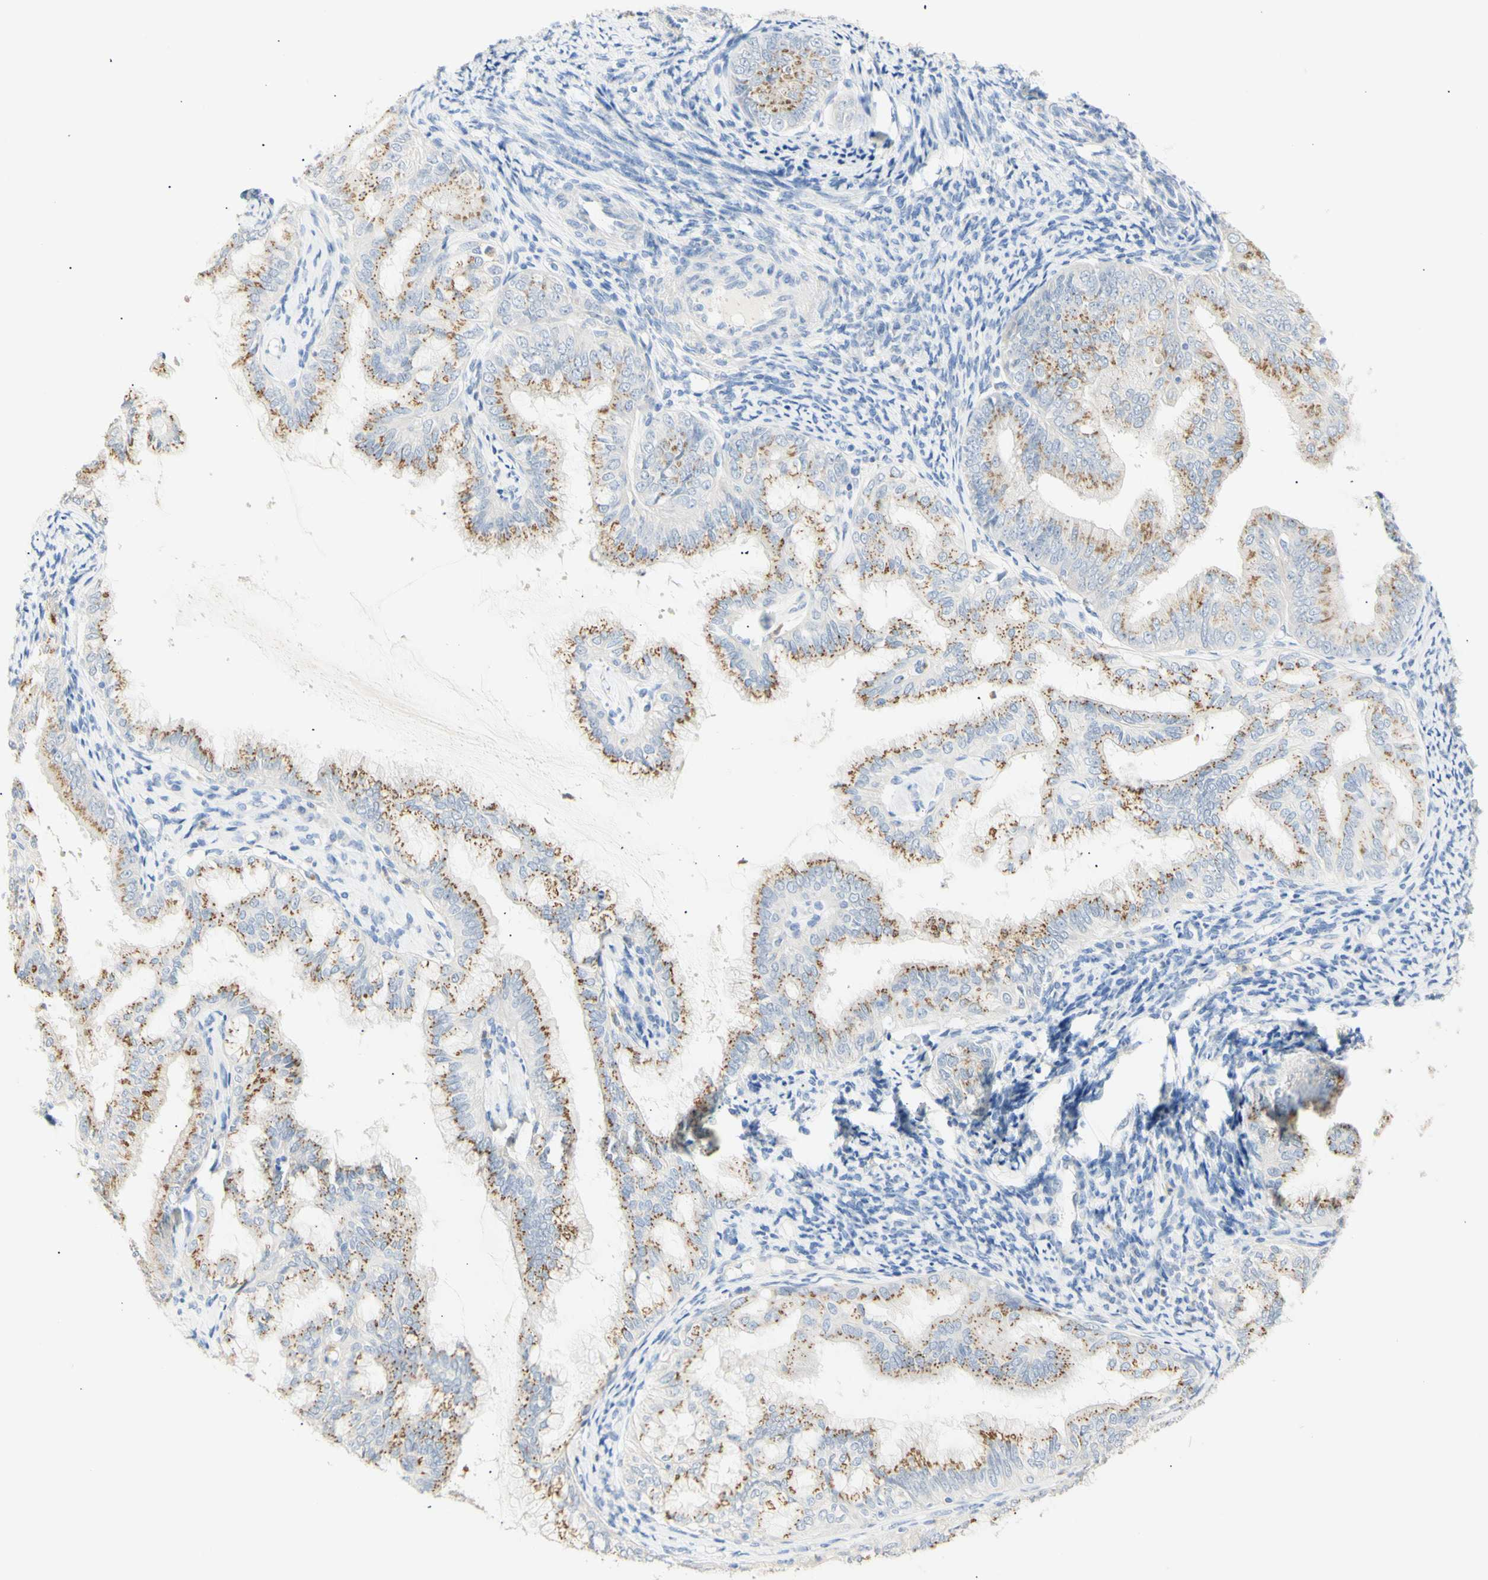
{"staining": {"intensity": "moderate", "quantity": ">75%", "location": "cytoplasmic/membranous"}, "tissue": "endometrial cancer", "cell_type": "Tumor cells", "image_type": "cancer", "snomed": [{"axis": "morphology", "description": "Adenocarcinoma, NOS"}, {"axis": "topography", "description": "Endometrium"}], "caption": "A medium amount of moderate cytoplasmic/membranous positivity is appreciated in about >75% of tumor cells in endometrial cancer tissue.", "gene": "B4GALNT3", "patient": {"sex": "female", "age": 63}}